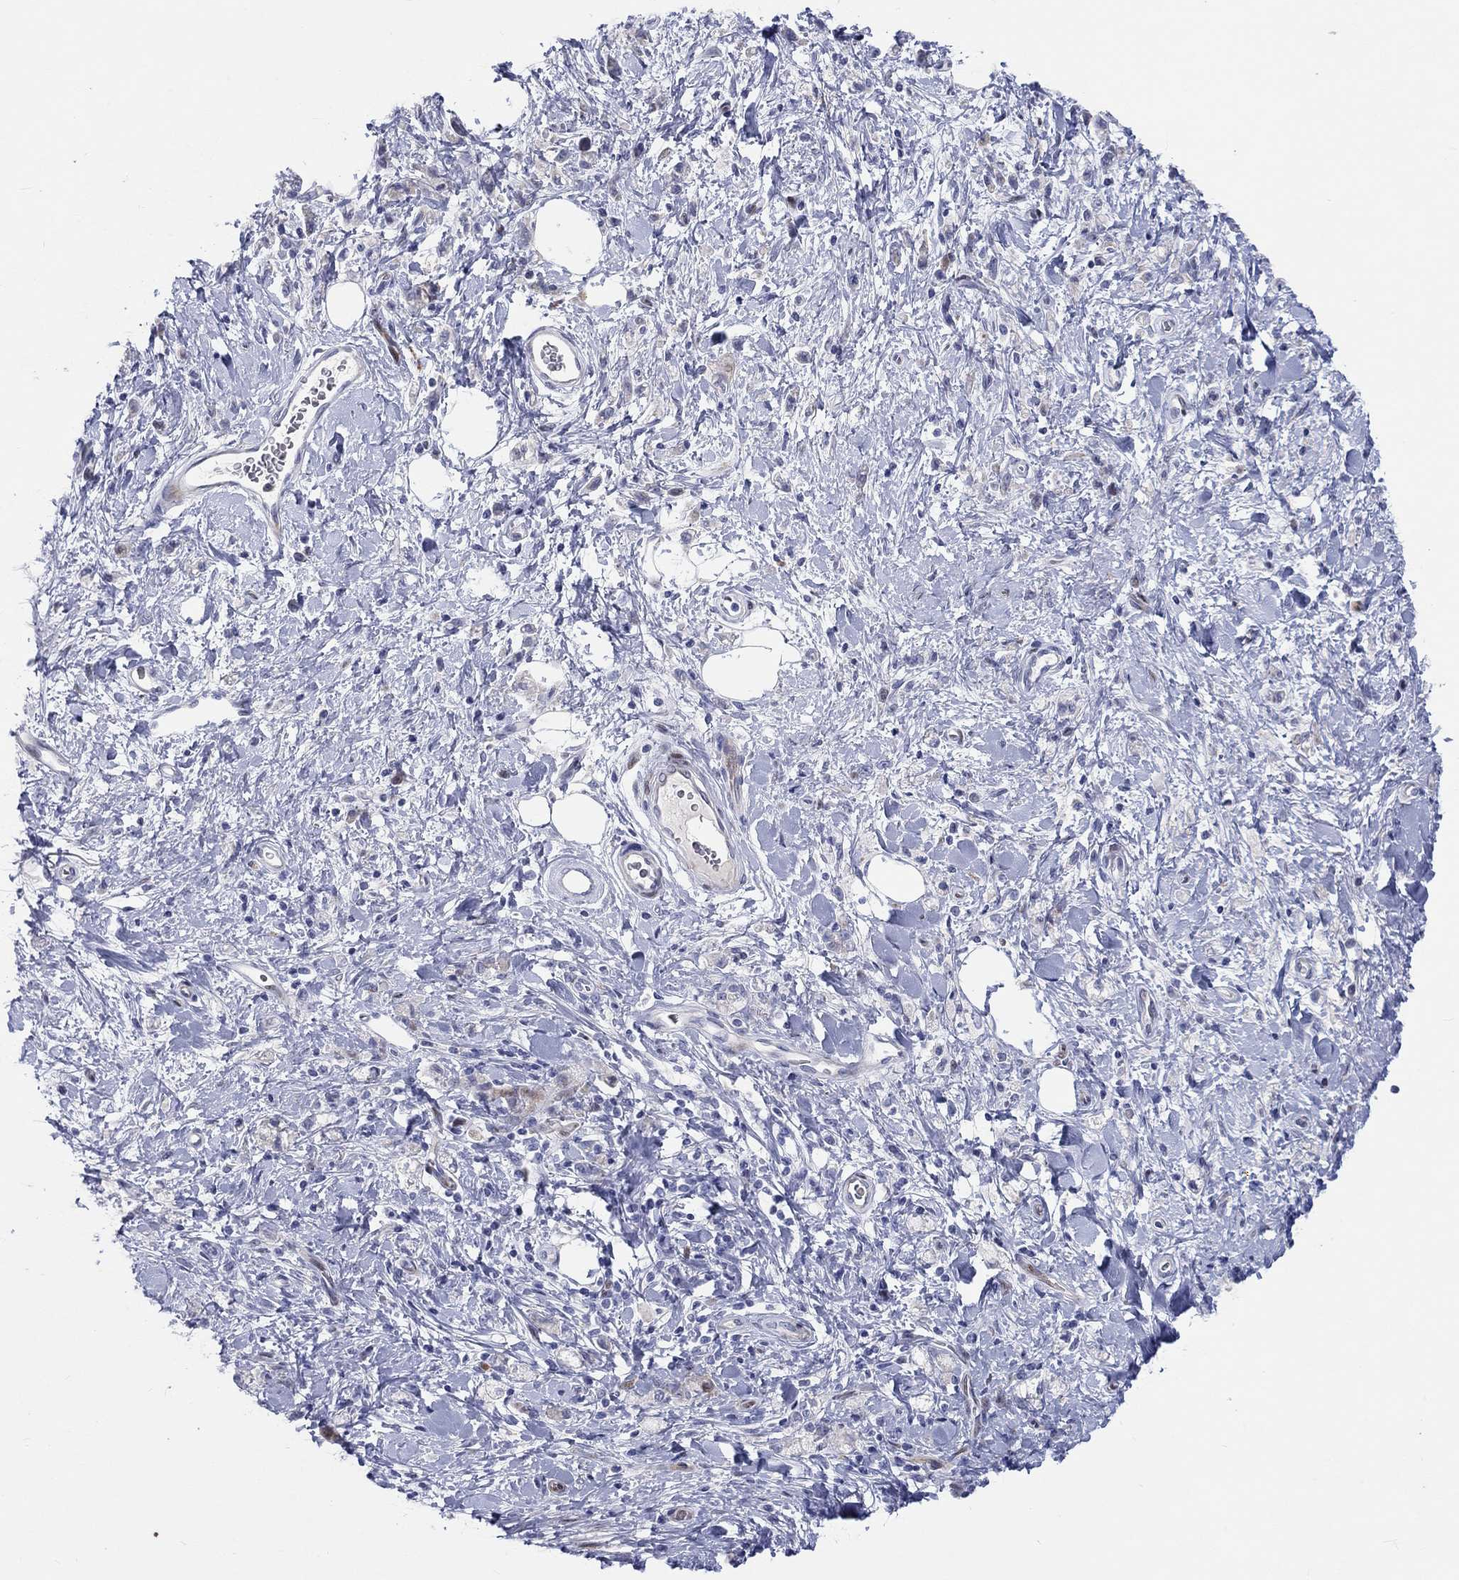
{"staining": {"intensity": "negative", "quantity": "none", "location": "none"}, "tissue": "stomach cancer", "cell_type": "Tumor cells", "image_type": "cancer", "snomed": [{"axis": "morphology", "description": "Adenocarcinoma, NOS"}, {"axis": "topography", "description": "Stomach"}], "caption": "This is a photomicrograph of immunohistochemistry (IHC) staining of adenocarcinoma (stomach), which shows no staining in tumor cells.", "gene": "ARHGAP36", "patient": {"sex": "male", "age": 77}}